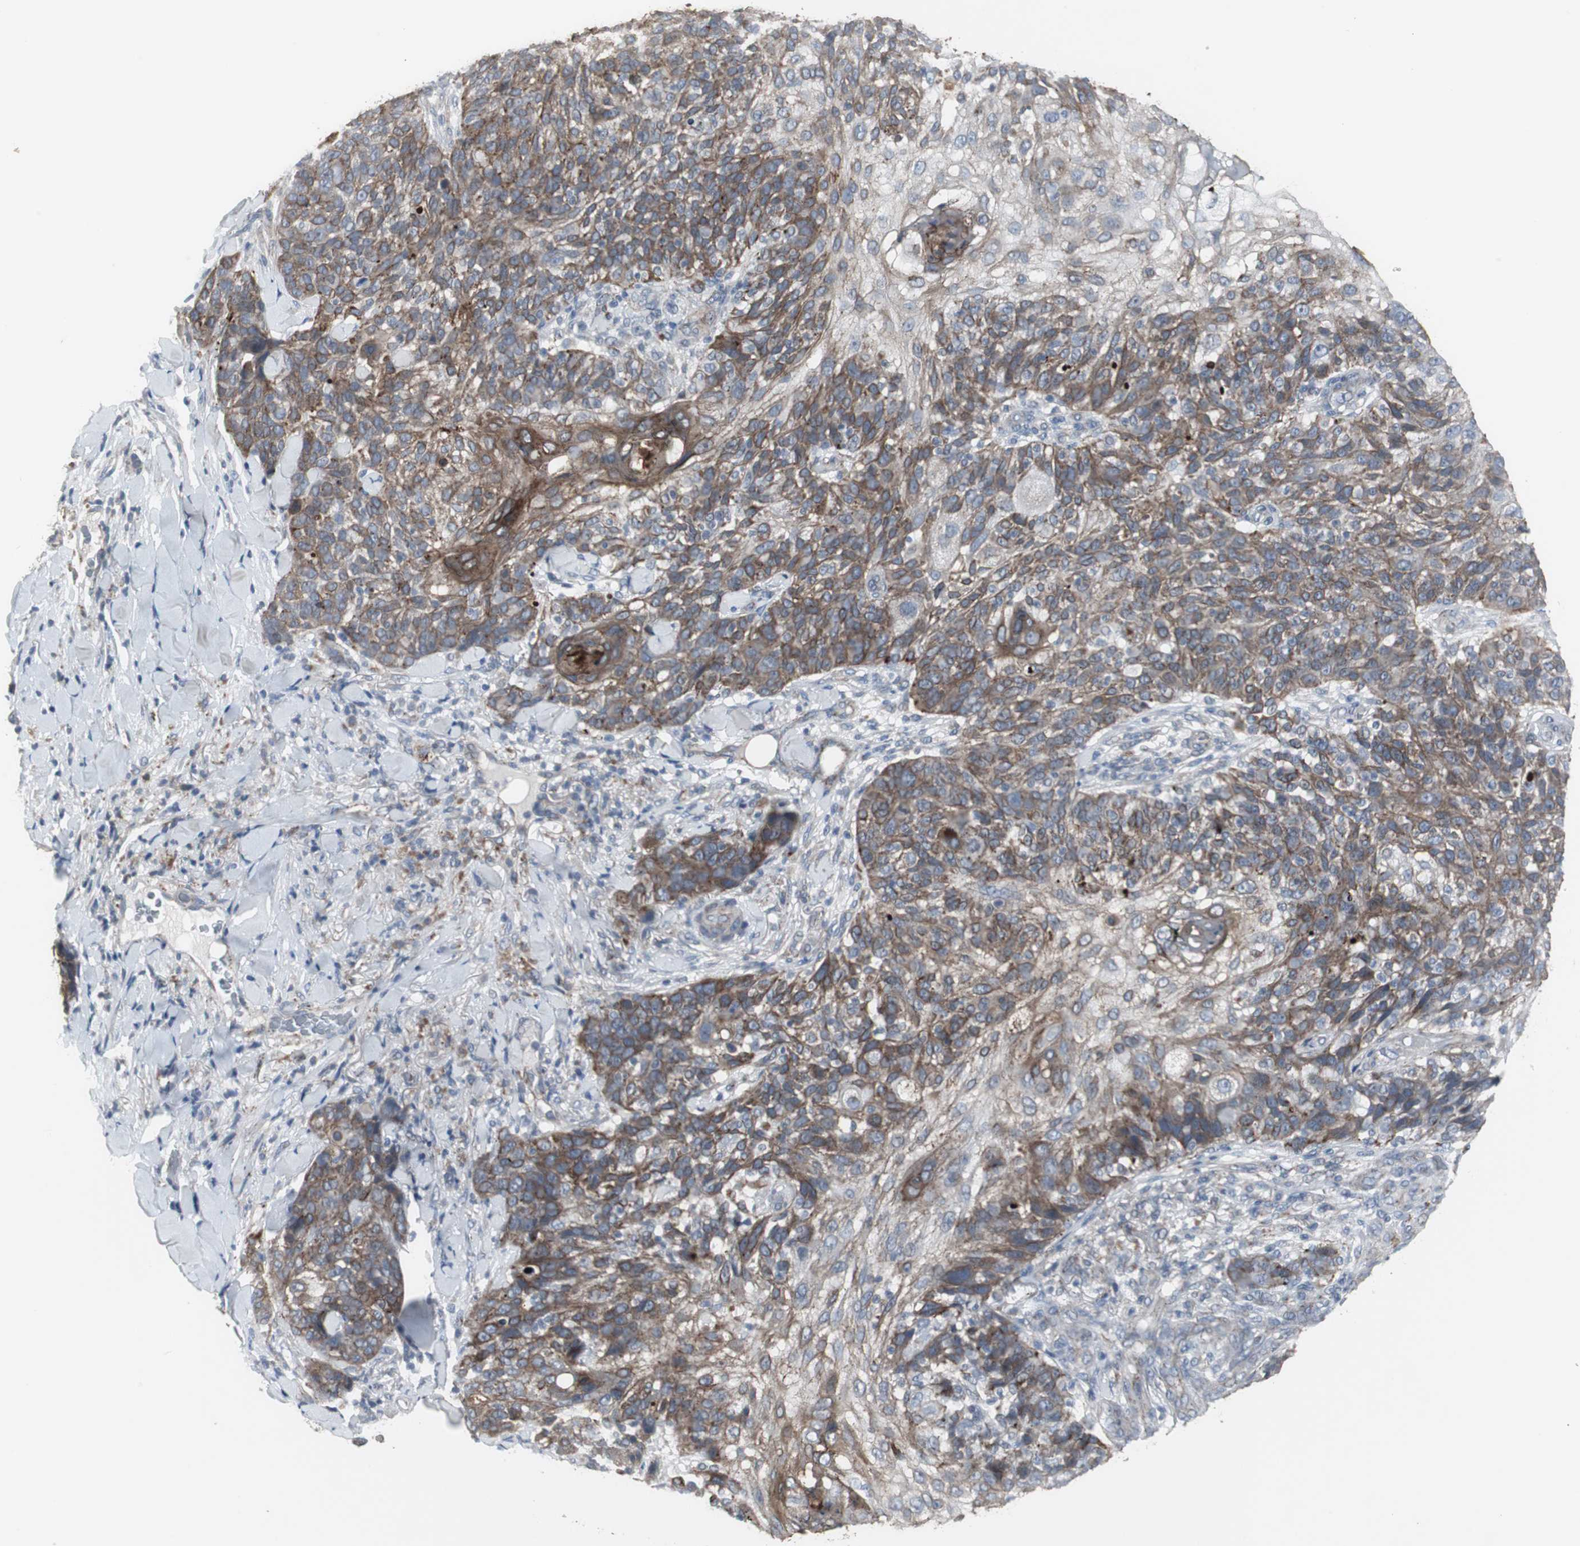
{"staining": {"intensity": "strong", "quantity": ">75%", "location": "cytoplasmic/membranous"}, "tissue": "skin cancer", "cell_type": "Tumor cells", "image_type": "cancer", "snomed": [{"axis": "morphology", "description": "Normal tissue, NOS"}, {"axis": "morphology", "description": "Squamous cell carcinoma, NOS"}, {"axis": "topography", "description": "Skin"}], "caption": "Squamous cell carcinoma (skin) stained for a protein (brown) displays strong cytoplasmic/membranous positive positivity in approximately >75% of tumor cells.", "gene": "GBA1", "patient": {"sex": "female", "age": 83}}